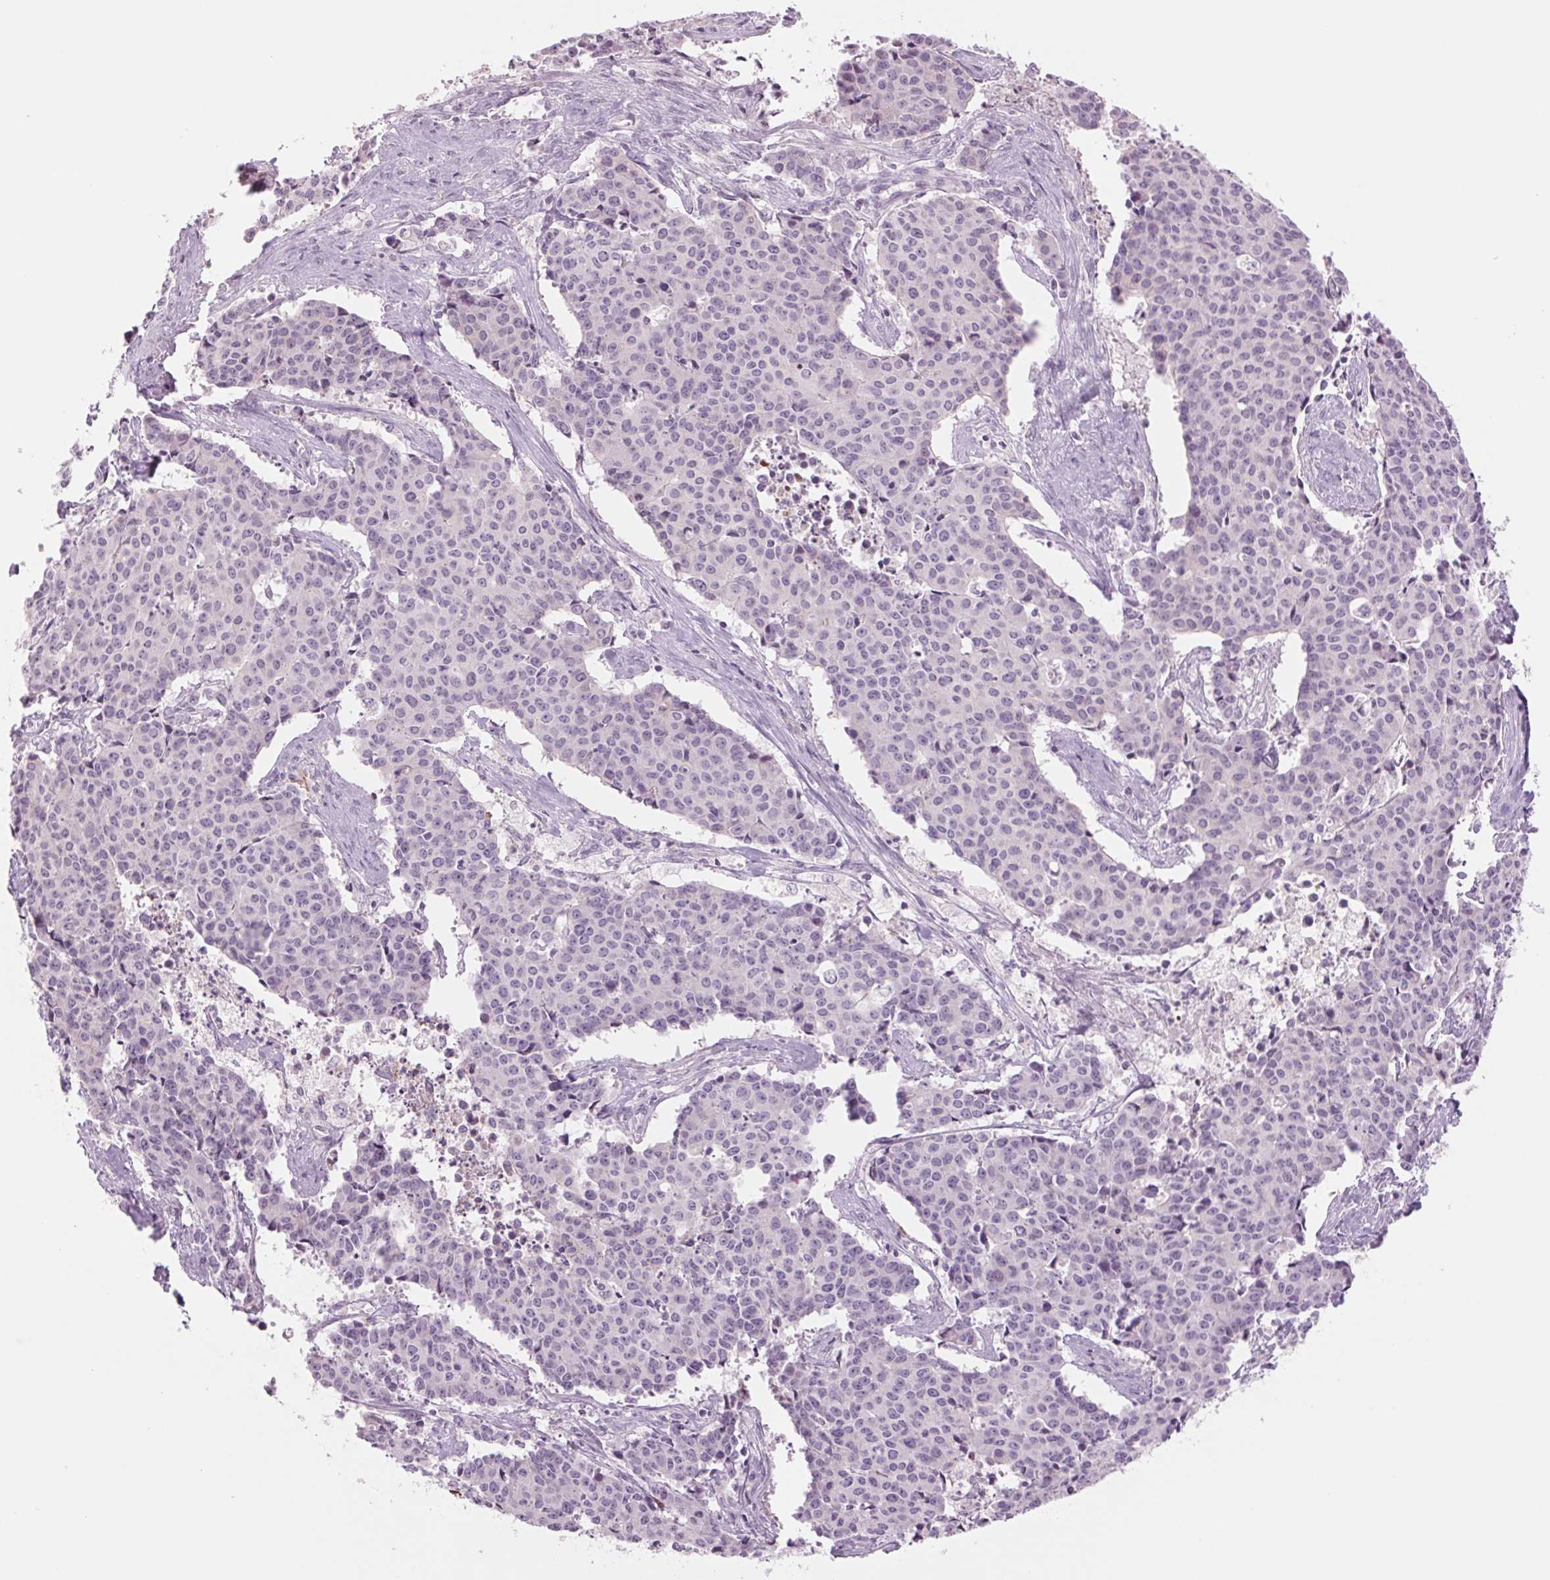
{"staining": {"intensity": "negative", "quantity": "none", "location": "none"}, "tissue": "cervical cancer", "cell_type": "Tumor cells", "image_type": "cancer", "snomed": [{"axis": "morphology", "description": "Squamous cell carcinoma, NOS"}, {"axis": "topography", "description": "Cervix"}], "caption": "The photomicrograph shows no staining of tumor cells in cervical cancer (squamous cell carcinoma).", "gene": "KRT1", "patient": {"sex": "female", "age": 28}}